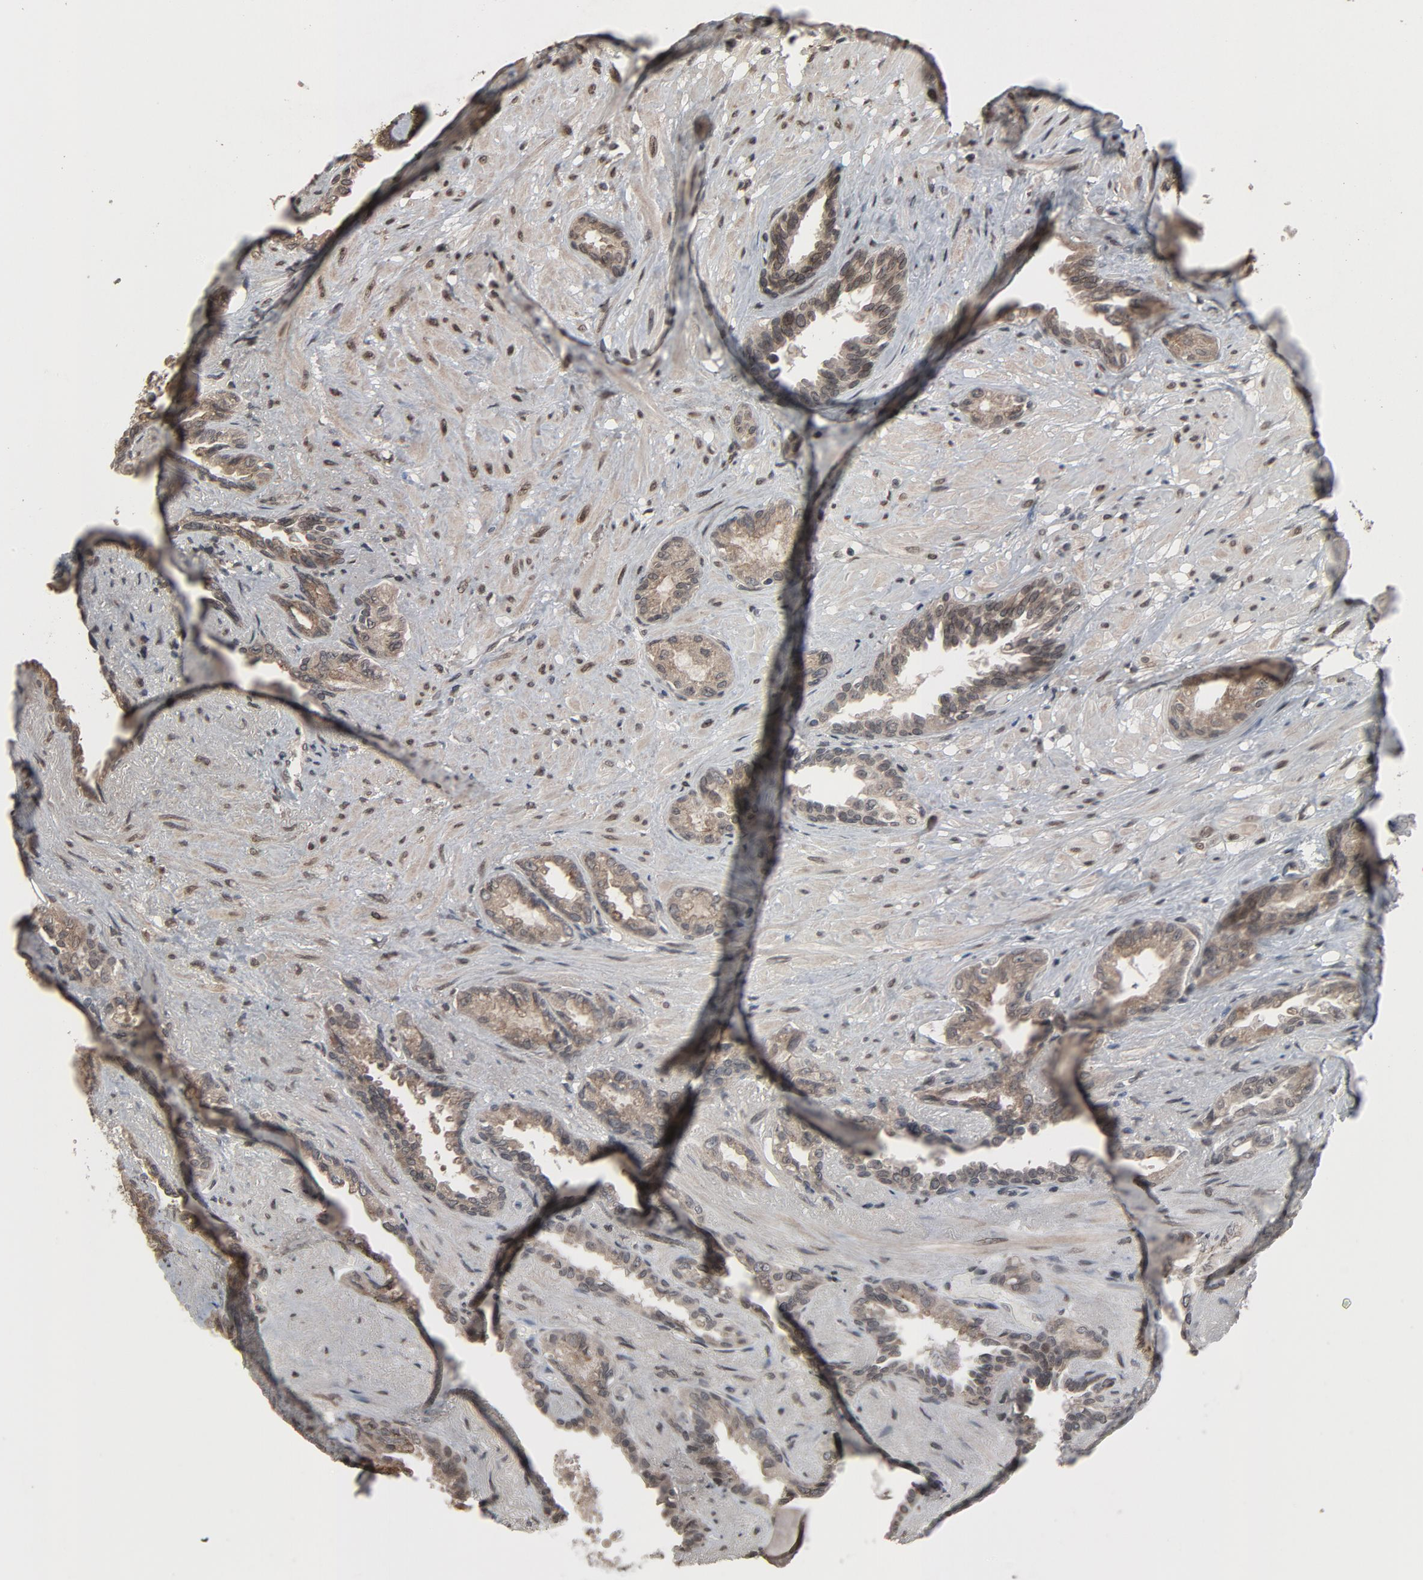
{"staining": {"intensity": "moderate", "quantity": ">75%", "location": "cytoplasmic/membranous,nuclear"}, "tissue": "seminal vesicle", "cell_type": "Glandular cells", "image_type": "normal", "snomed": [{"axis": "morphology", "description": "Normal tissue, NOS"}, {"axis": "topography", "description": "Seminal veicle"}], "caption": "Immunohistochemical staining of benign human seminal vesicle shows >75% levels of moderate cytoplasmic/membranous,nuclear protein expression in about >75% of glandular cells. (DAB IHC with brightfield microscopy, high magnification).", "gene": "POM121", "patient": {"sex": "male", "age": 61}}